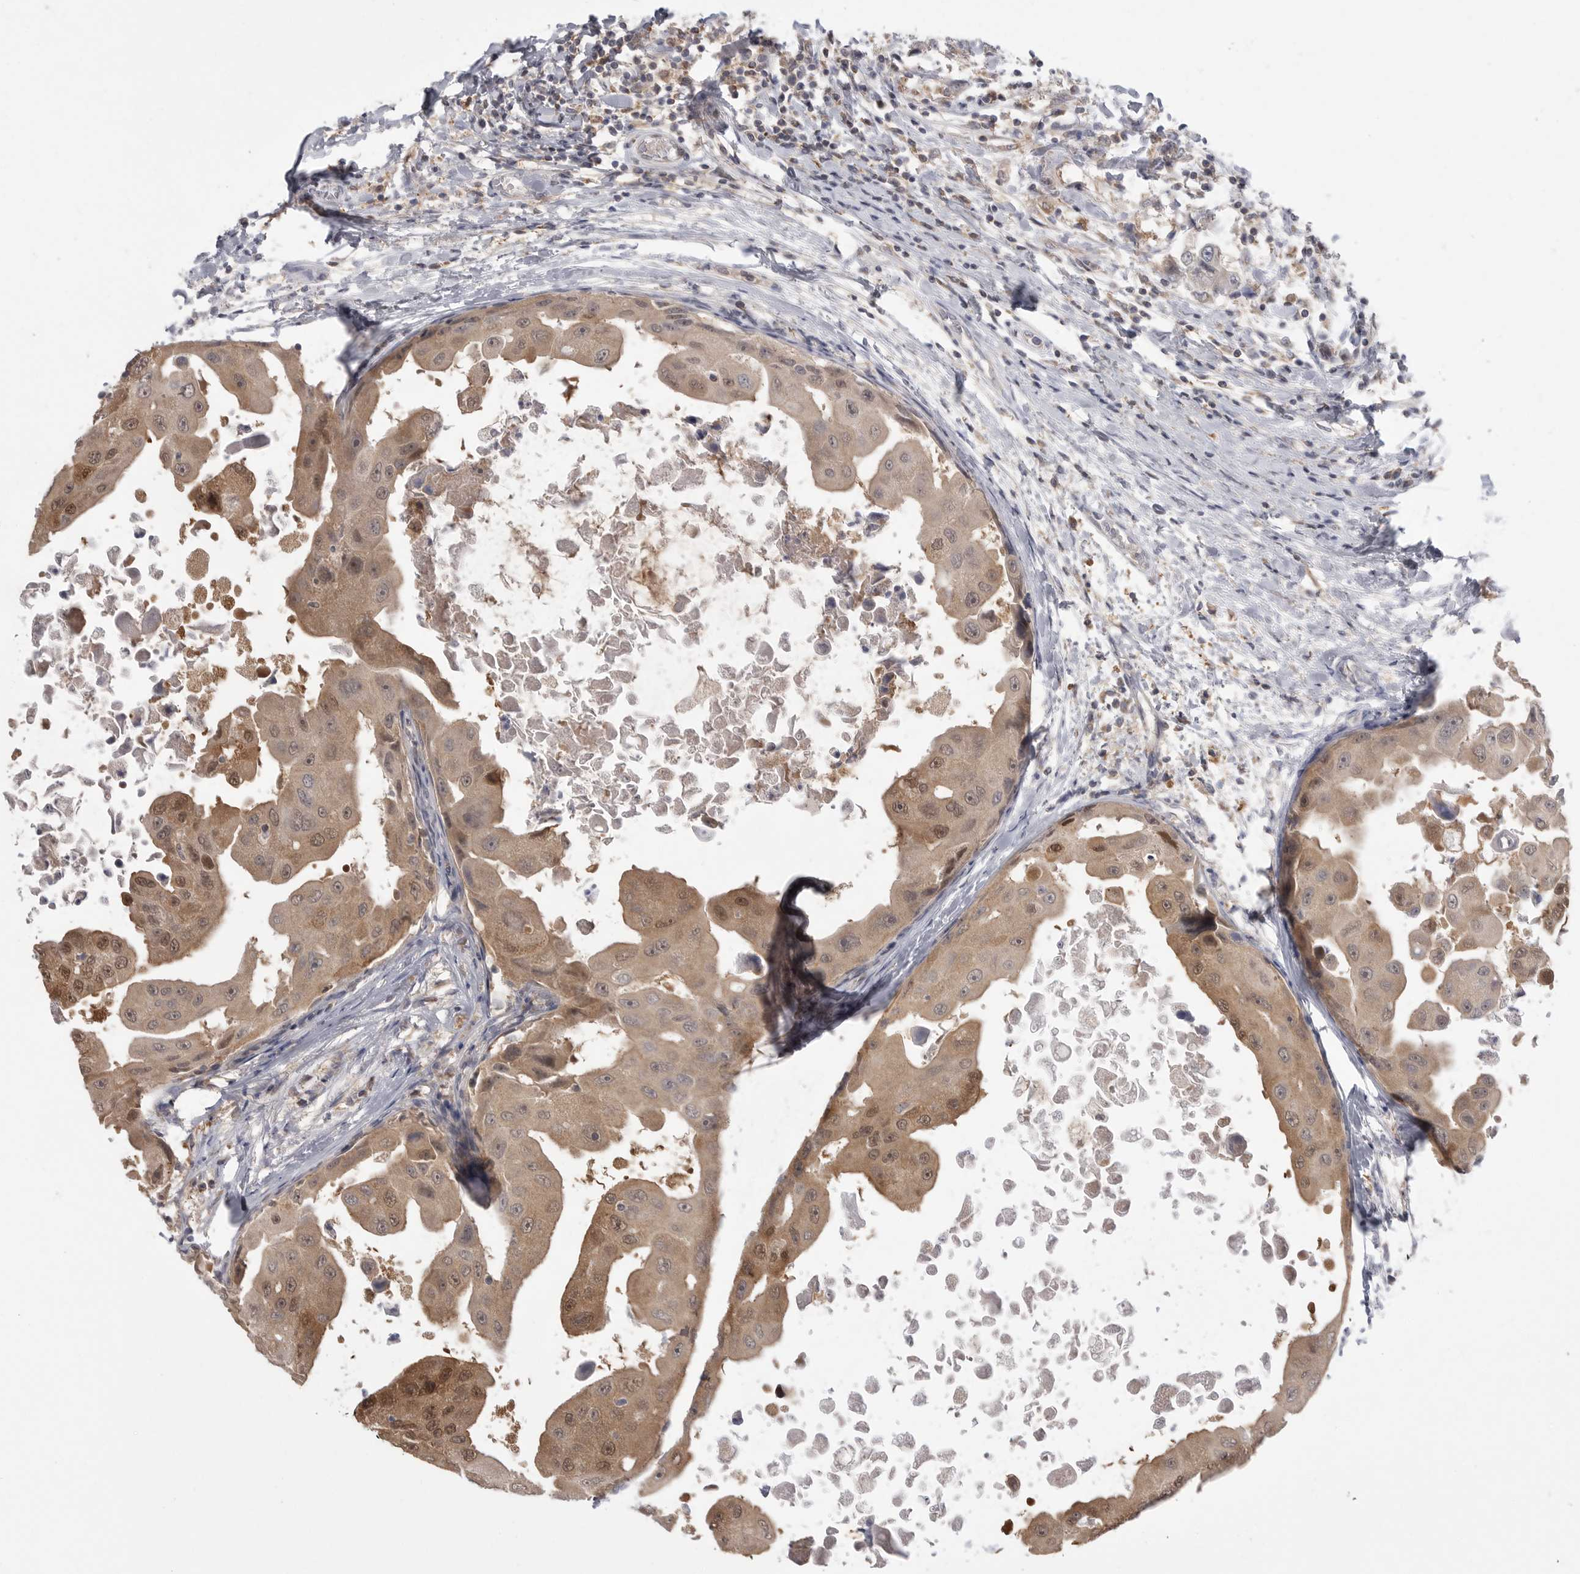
{"staining": {"intensity": "moderate", "quantity": "25%-75%", "location": "cytoplasmic/membranous"}, "tissue": "breast cancer", "cell_type": "Tumor cells", "image_type": "cancer", "snomed": [{"axis": "morphology", "description": "Duct carcinoma"}, {"axis": "topography", "description": "Breast"}], "caption": "This photomicrograph exhibits IHC staining of breast cancer (invasive ductal carcinoma), with medium moderate cytoplasmic/membranous expression in approximately 25%-75% of tumor cells.", "gene": "KYAT3", "patient": {"sex": "female", "age": 27}}